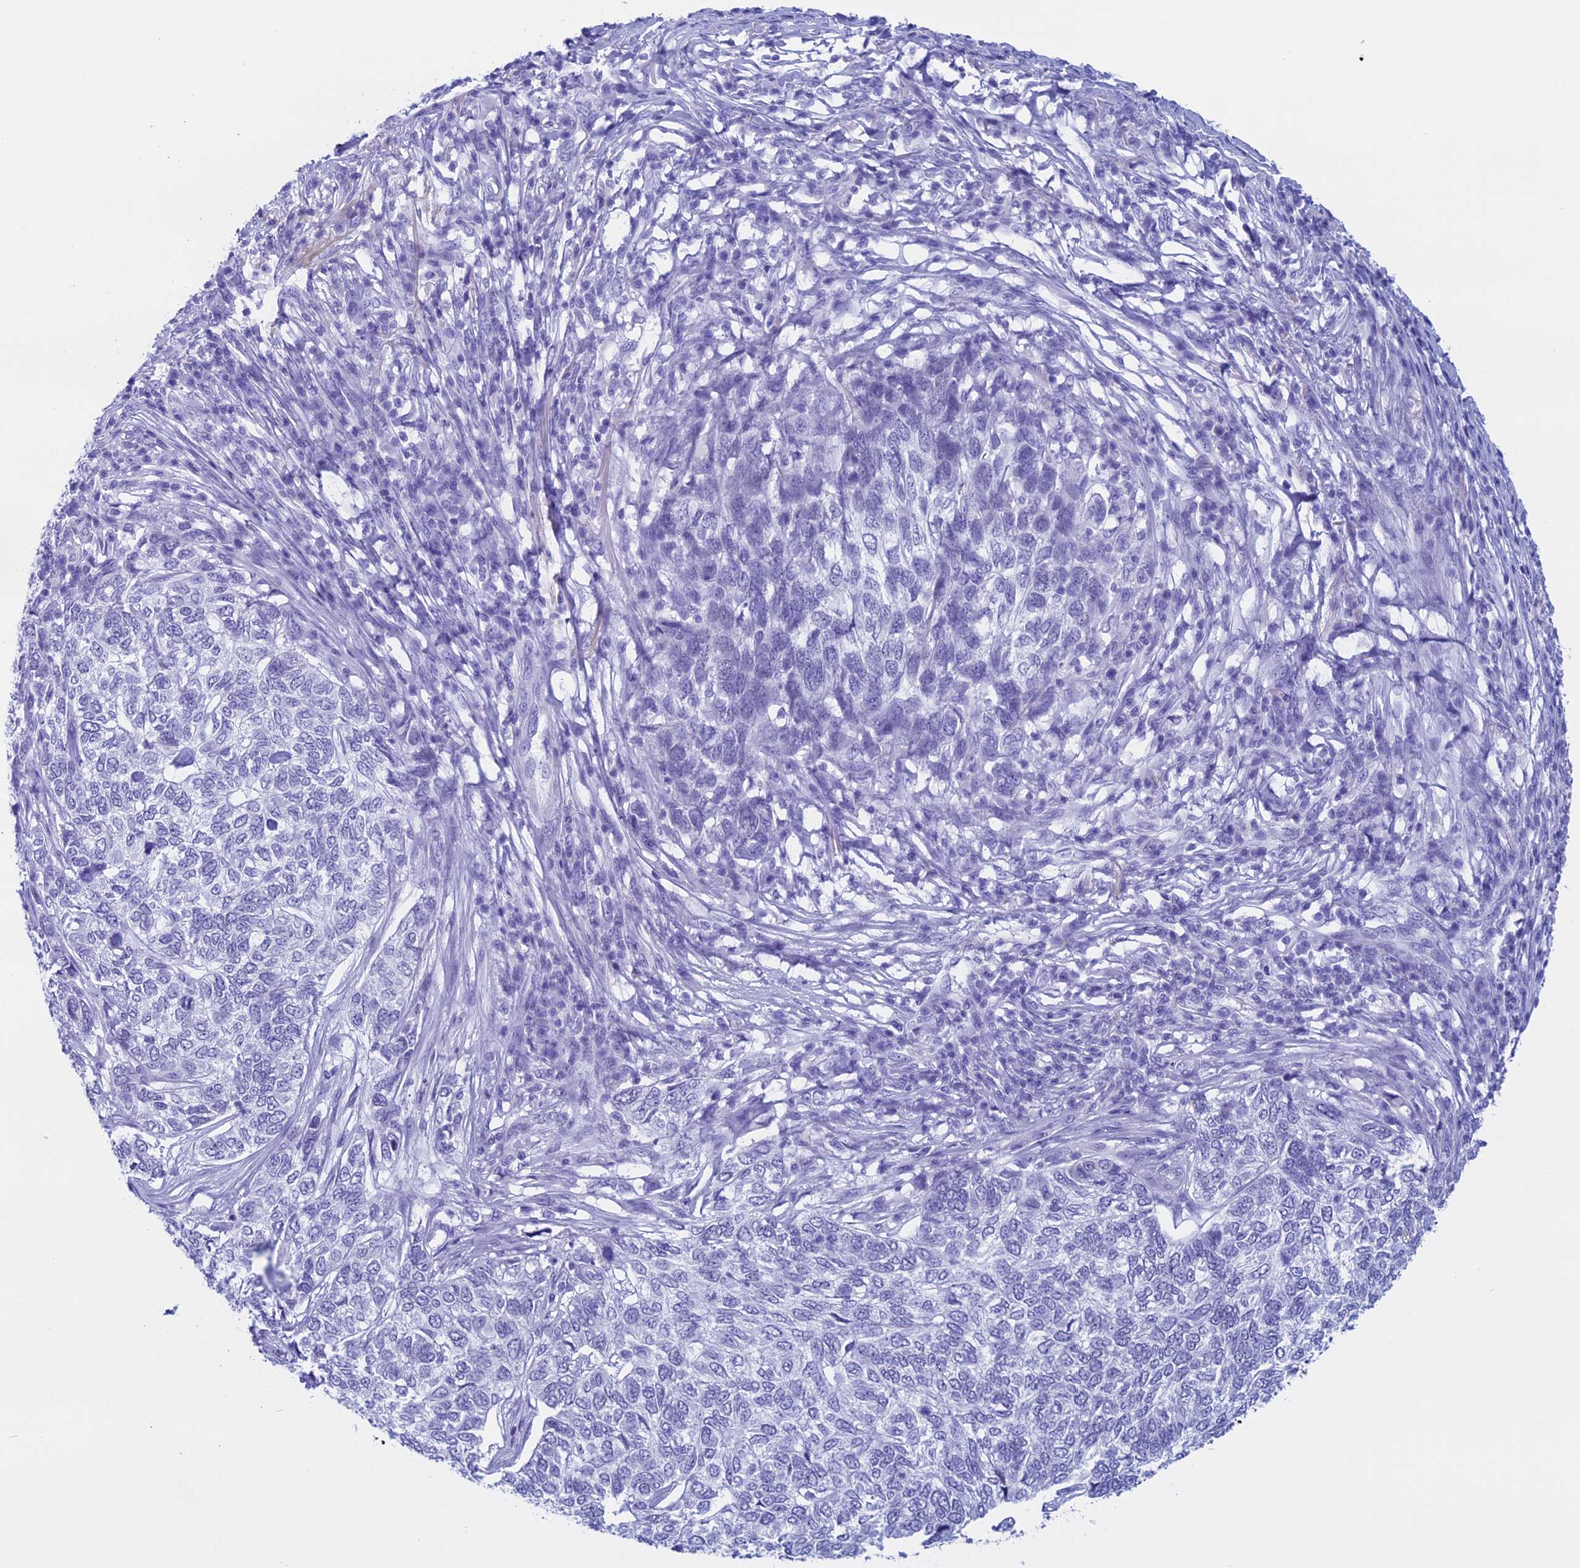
{"staining": {"intensity": "negative", "quantity": "none", "location": "none"}, "tissue": "skin cancer", "cell_type": "Tumor cells", "image_type": "cancer", "snomed": [{"axis": "morphology", "description": "Basal cell carcinoma"}, {"axis": "topography", "description": "Skin"}], "caption": "Tumor cells show no significant protein positivity in skin cancer. Nuclei are stained in blue.", "gene": "FAM169A", "patient": {"sex": "female", "age": 65}}